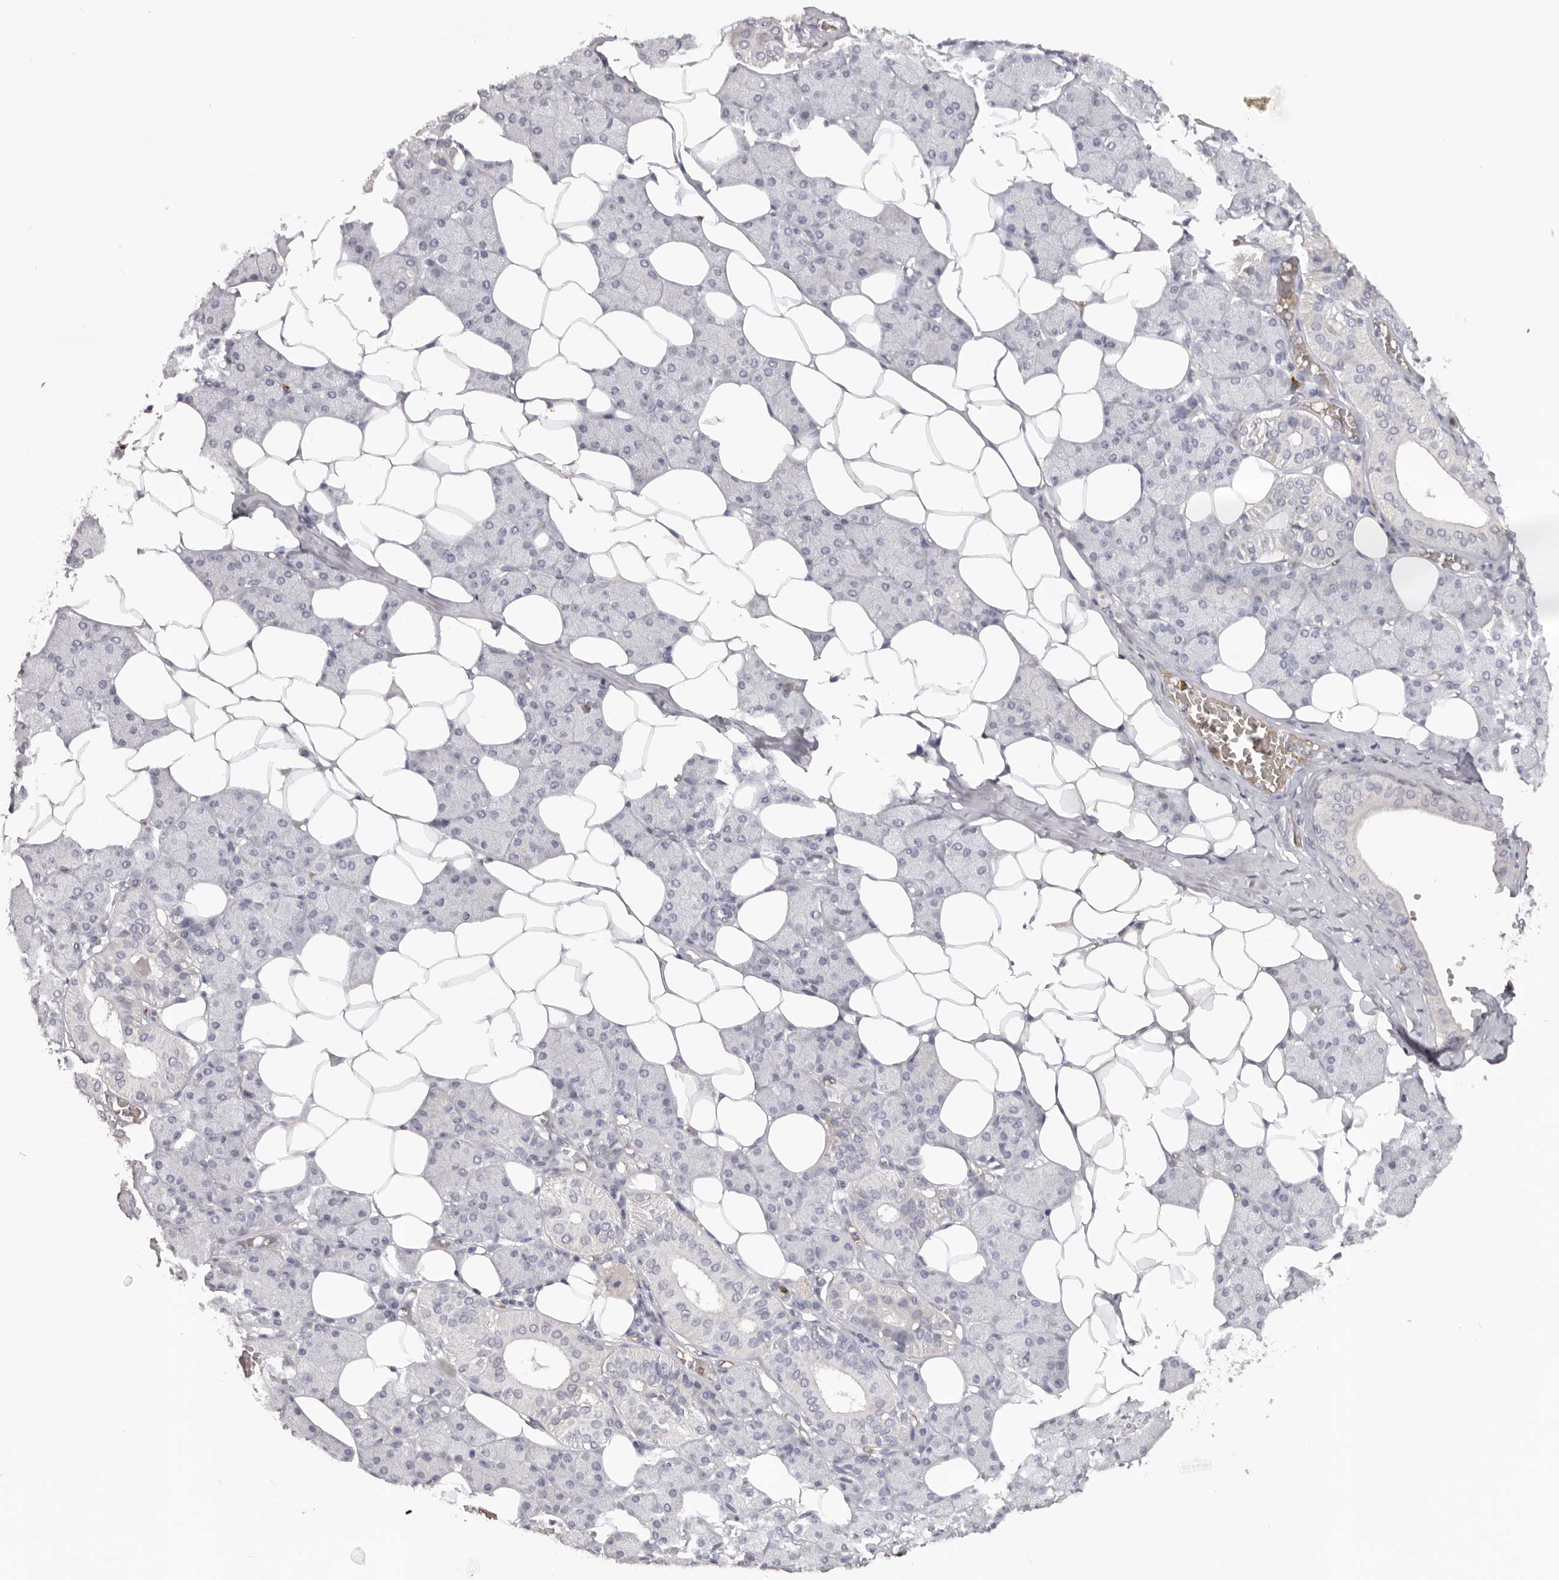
{"staining": {"intensity": "negative", "quantity": "none", "location": "none"}, "tissue": "salivary gland", "cell_type": "Glandular cells", "image_type": "normal", "snomed": [{"axis": "morphology", "description": "Normal tissue, NOS"}, {"axis": "topography", "description": "Salivary gland"}], "caption": "Immunohistochemistry (IHC) micrograph of benign salivary gland: salivary gland stained with DAB shows no significant protein positivity in glandular cells.", "gene": "TNR", "patient": {"sex": "female", "age": 33}}